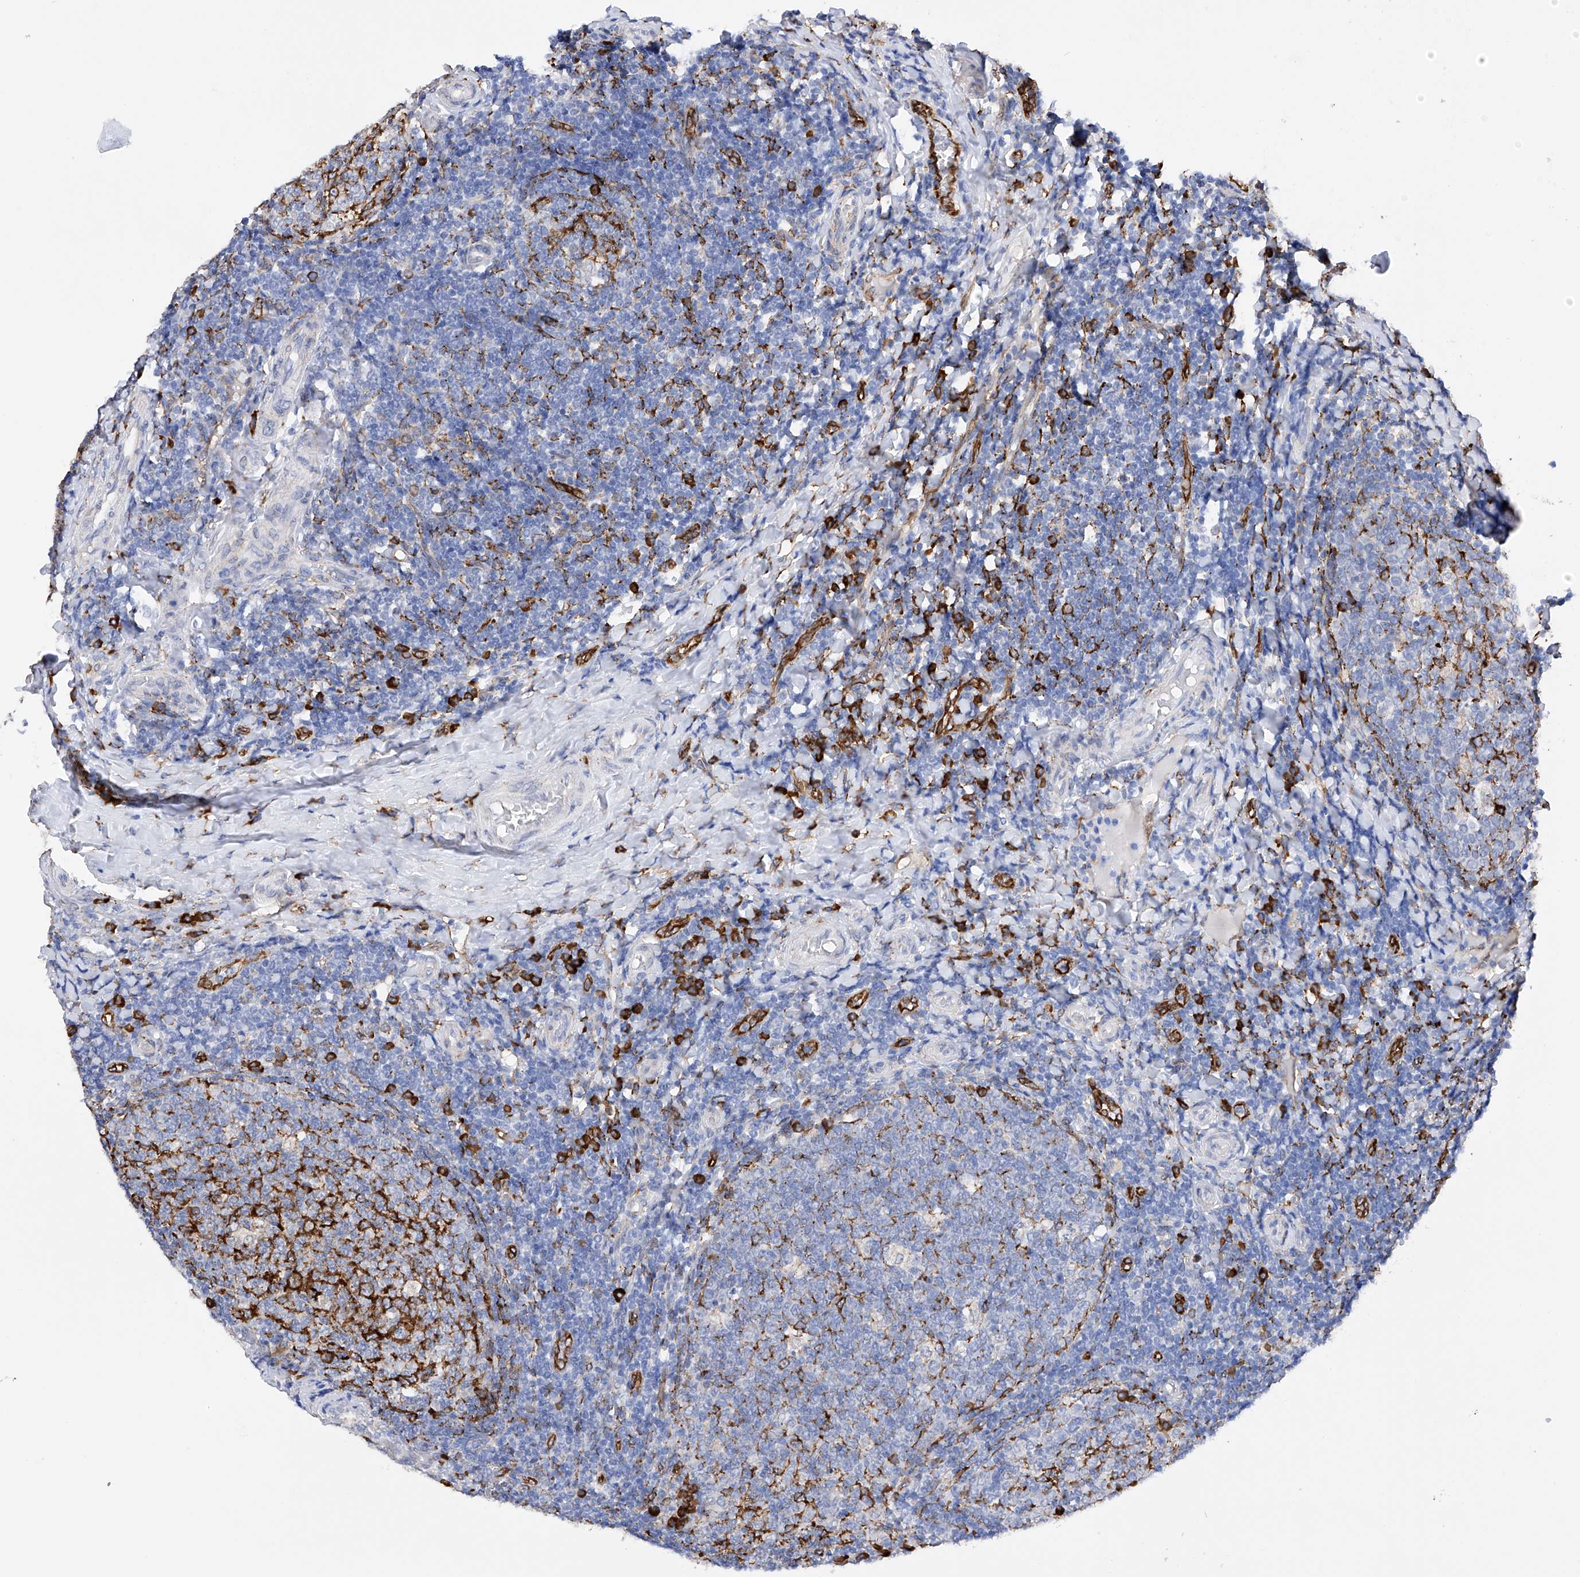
{"staining": {"intensity": "strong", "quantity": "<25%", "location": "cytoplasmic/membranous"}, "tissue": "tonsil", "cell_type": "Germinal center cells", "image_type": "normal", "snomed": [{"axis": "morphology", "description": "Normal tissue, NOS"}, {"axis": "topography", "description": "Tonsil"}], "caption": "High-magnification brightfield microscopy of unremarkable tonsil stained with DAB (brown) and counterstained with hematoxylin (blue). germinal center cells exhibit strong cytoplasmic/membranous expression is appreciated in about<25% of cells. The staining was performed using DAB (3,3'-diaminobenzidine), with brown indicating positive protein expression. Nuclei are stained blue with hematoxylin.", "gene": "PDIA5", "patient": {"sex": "female", "age": 19}}